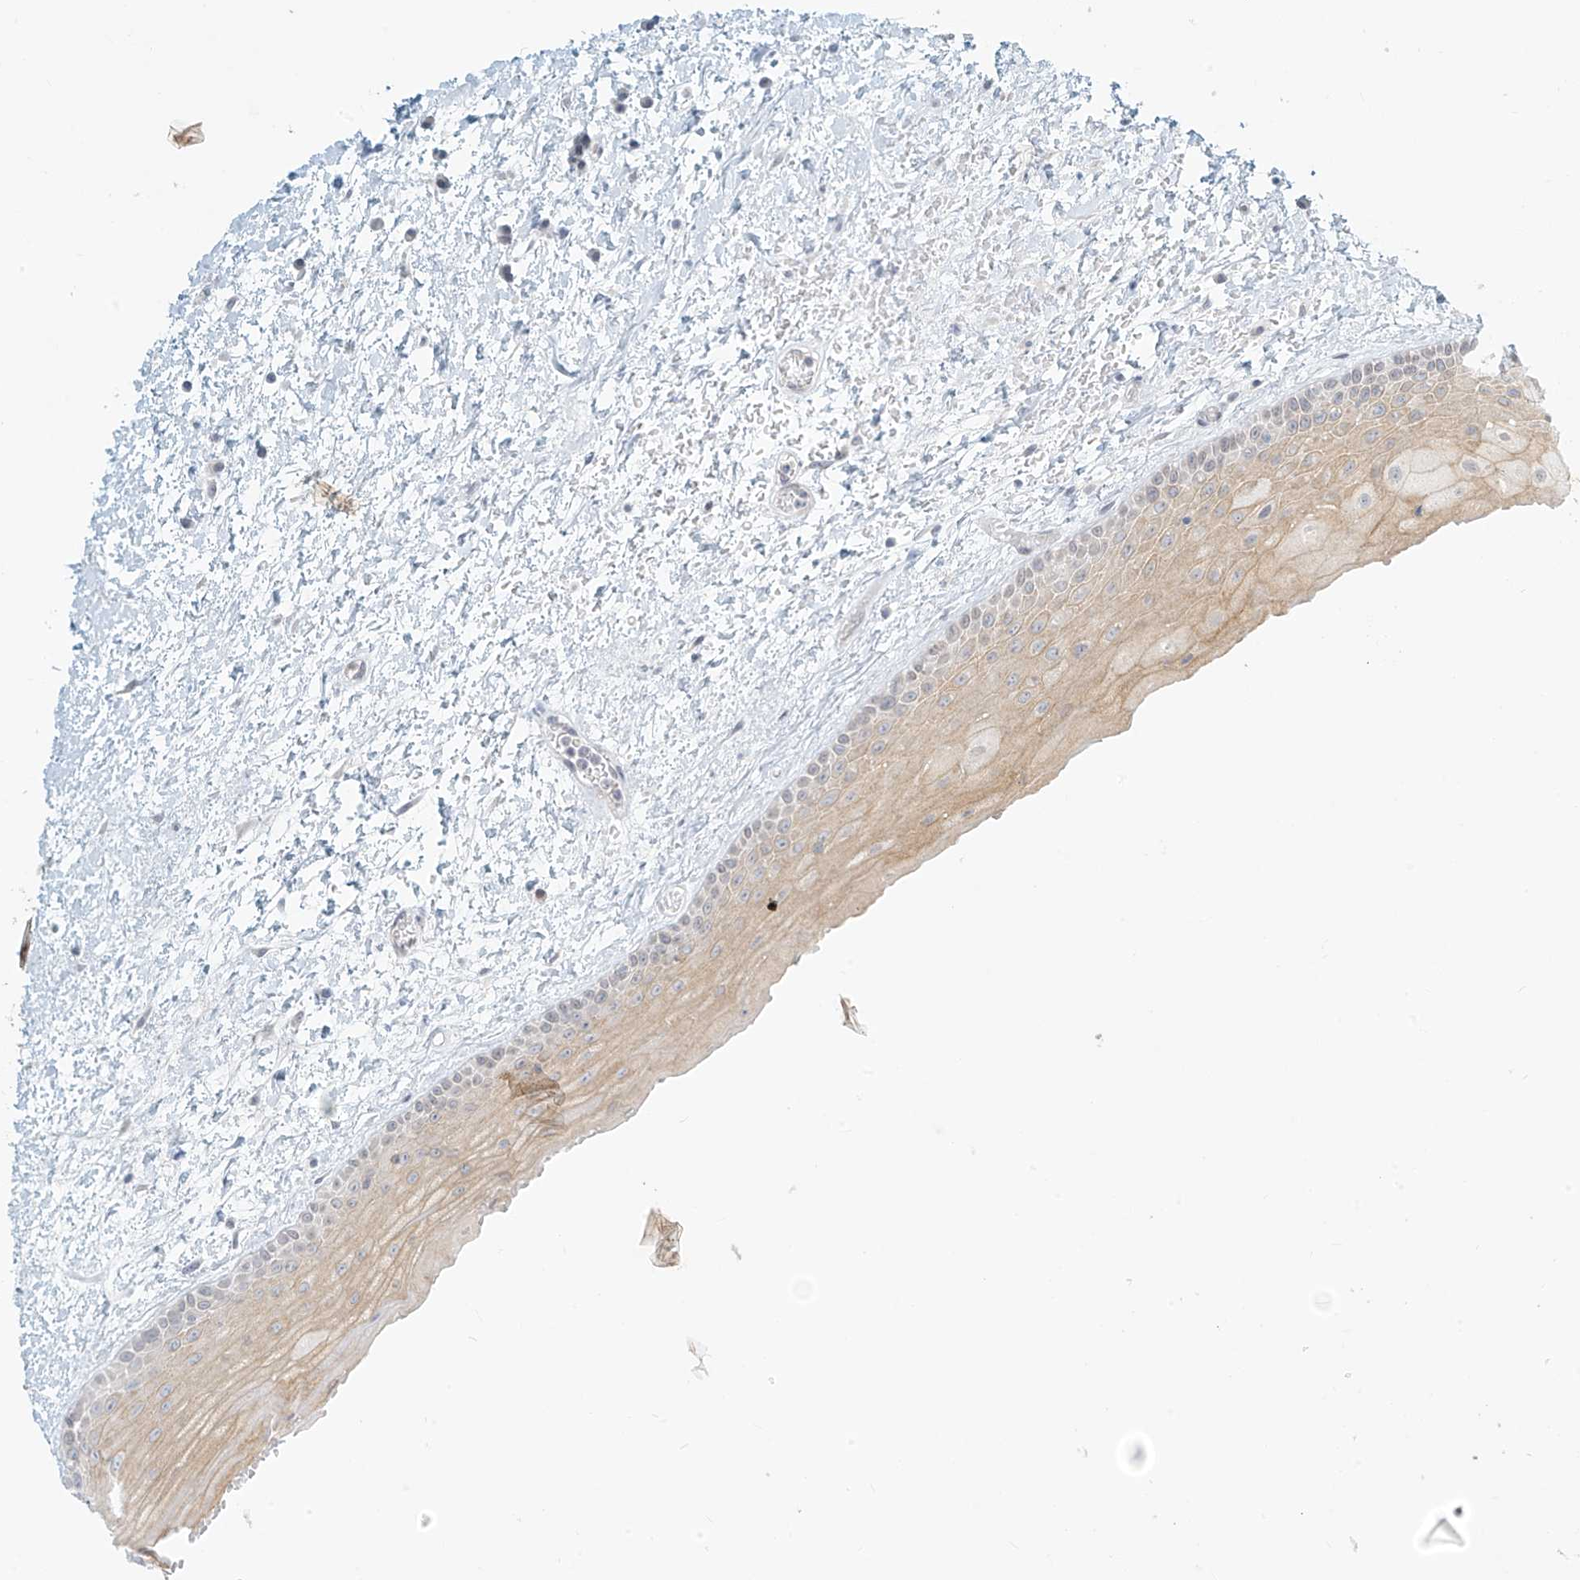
{"staining": {"intensity": "weak", "quantity": "25%-75%", "location": "cytoplasmic/membranous"}, "tissue": "oral mucosa", "cell_type": "Squamous epithelial cells", "image_type": "normal", "snomed": [{"axis": "morphology", "description": "Normal tissue, NOS"}, {"axis": "topography", "description": "Oral tissue"}], "caption": "A low amount of weak cytoplasmic/membranous staining is identified in approximately 25%-75% of squamous epithelial cells in unremarkable oral mucosa.", "gene": "OSBPL7", "patient": {"sex": "female", "age": 76}}